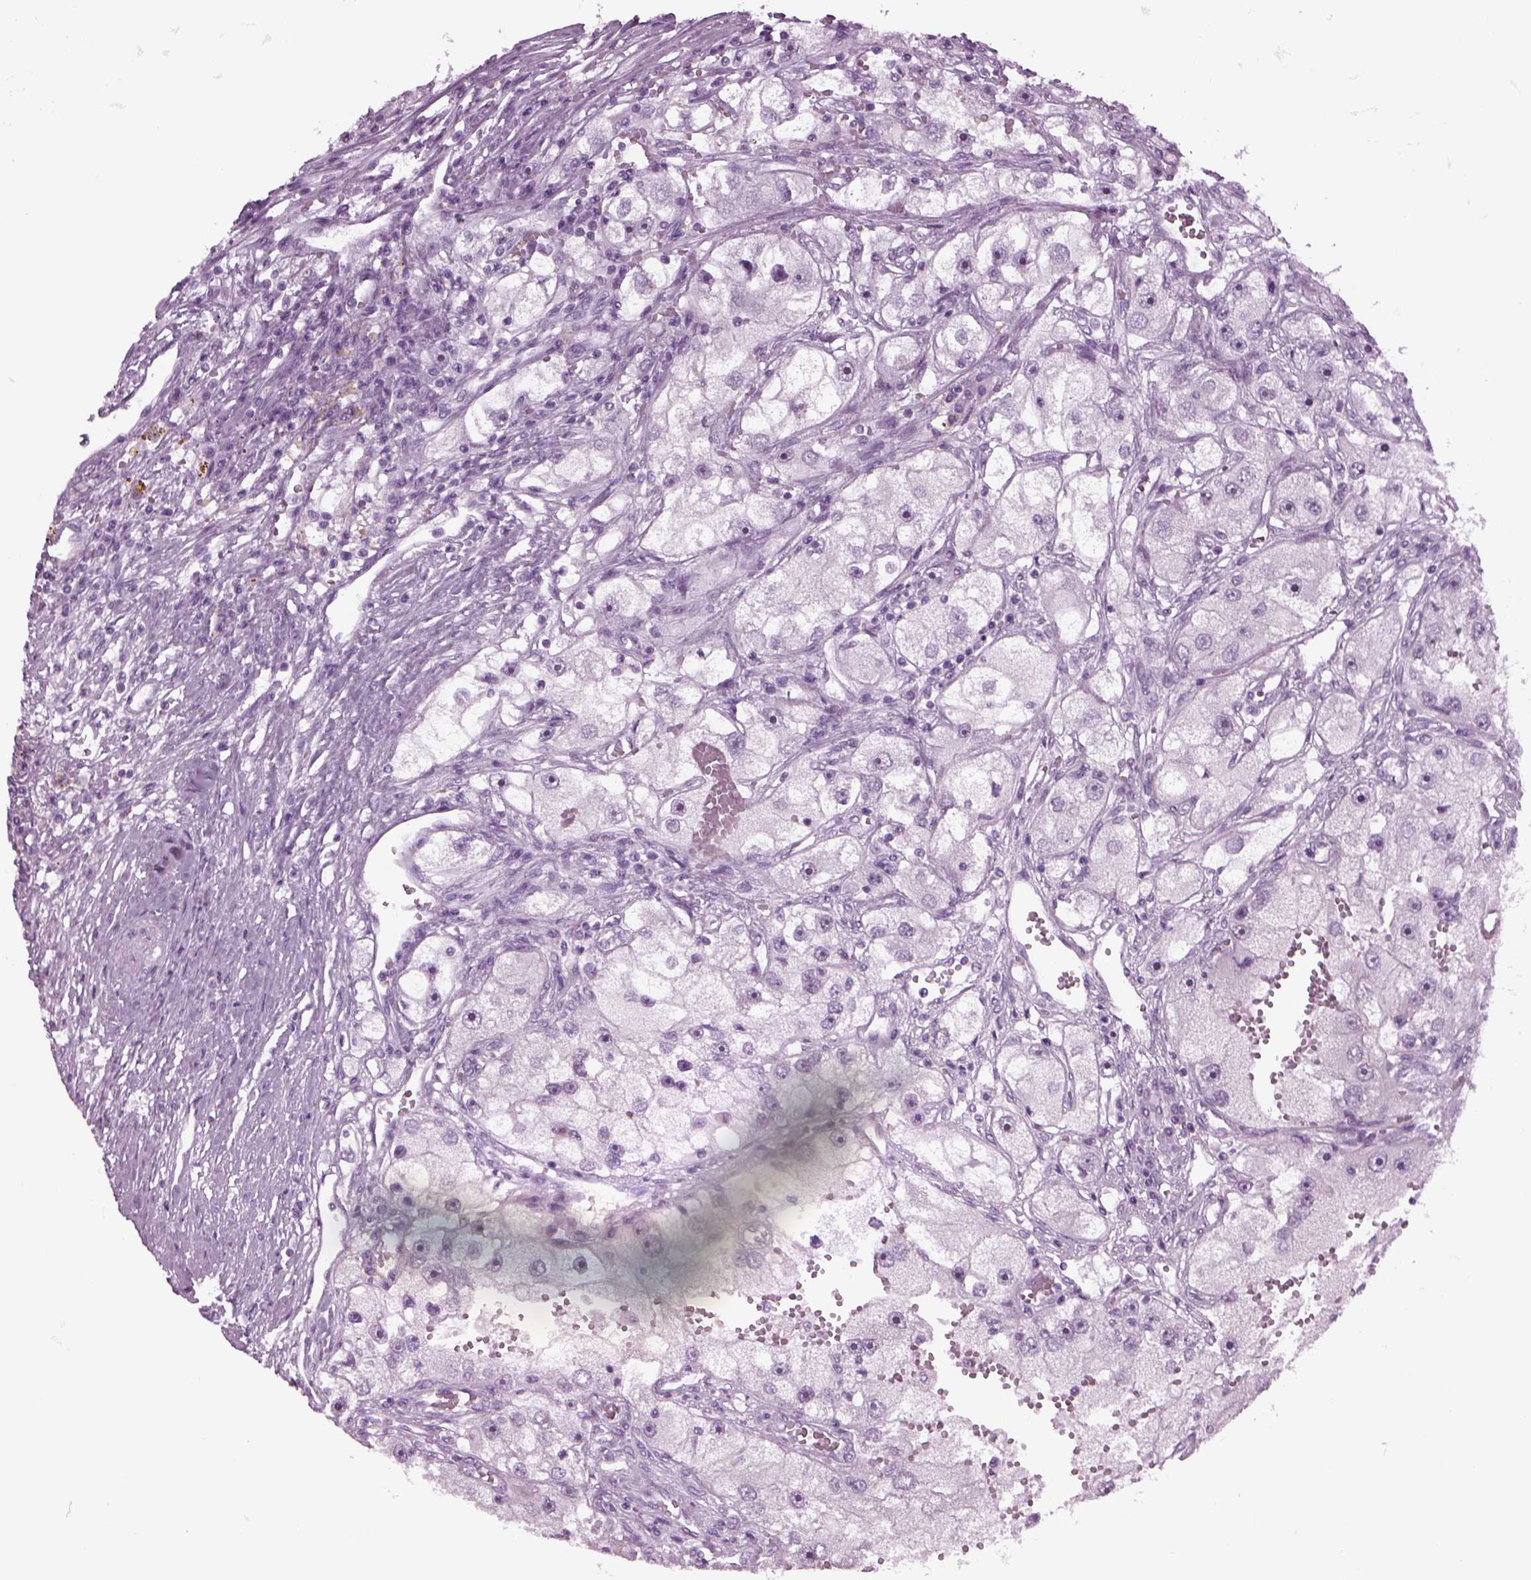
{"staining": {"intensity": "negative", "quantity": "none", "location": "none"}, "tissue": "renal cancer", "cell_type": "Tumor cells", "image_type": "cancer", "snomed": [{"axis": "morphology", "description": "Adenocarcinoma, NOS"}, {"axis": "topography", "description": "Kidney"}], "caption": "Tumor cells show no significant protein staining in renal cancer (adenocarcinoma).", "gene": "FAM24A", "patient": {"sex": "male", "age": 63}}